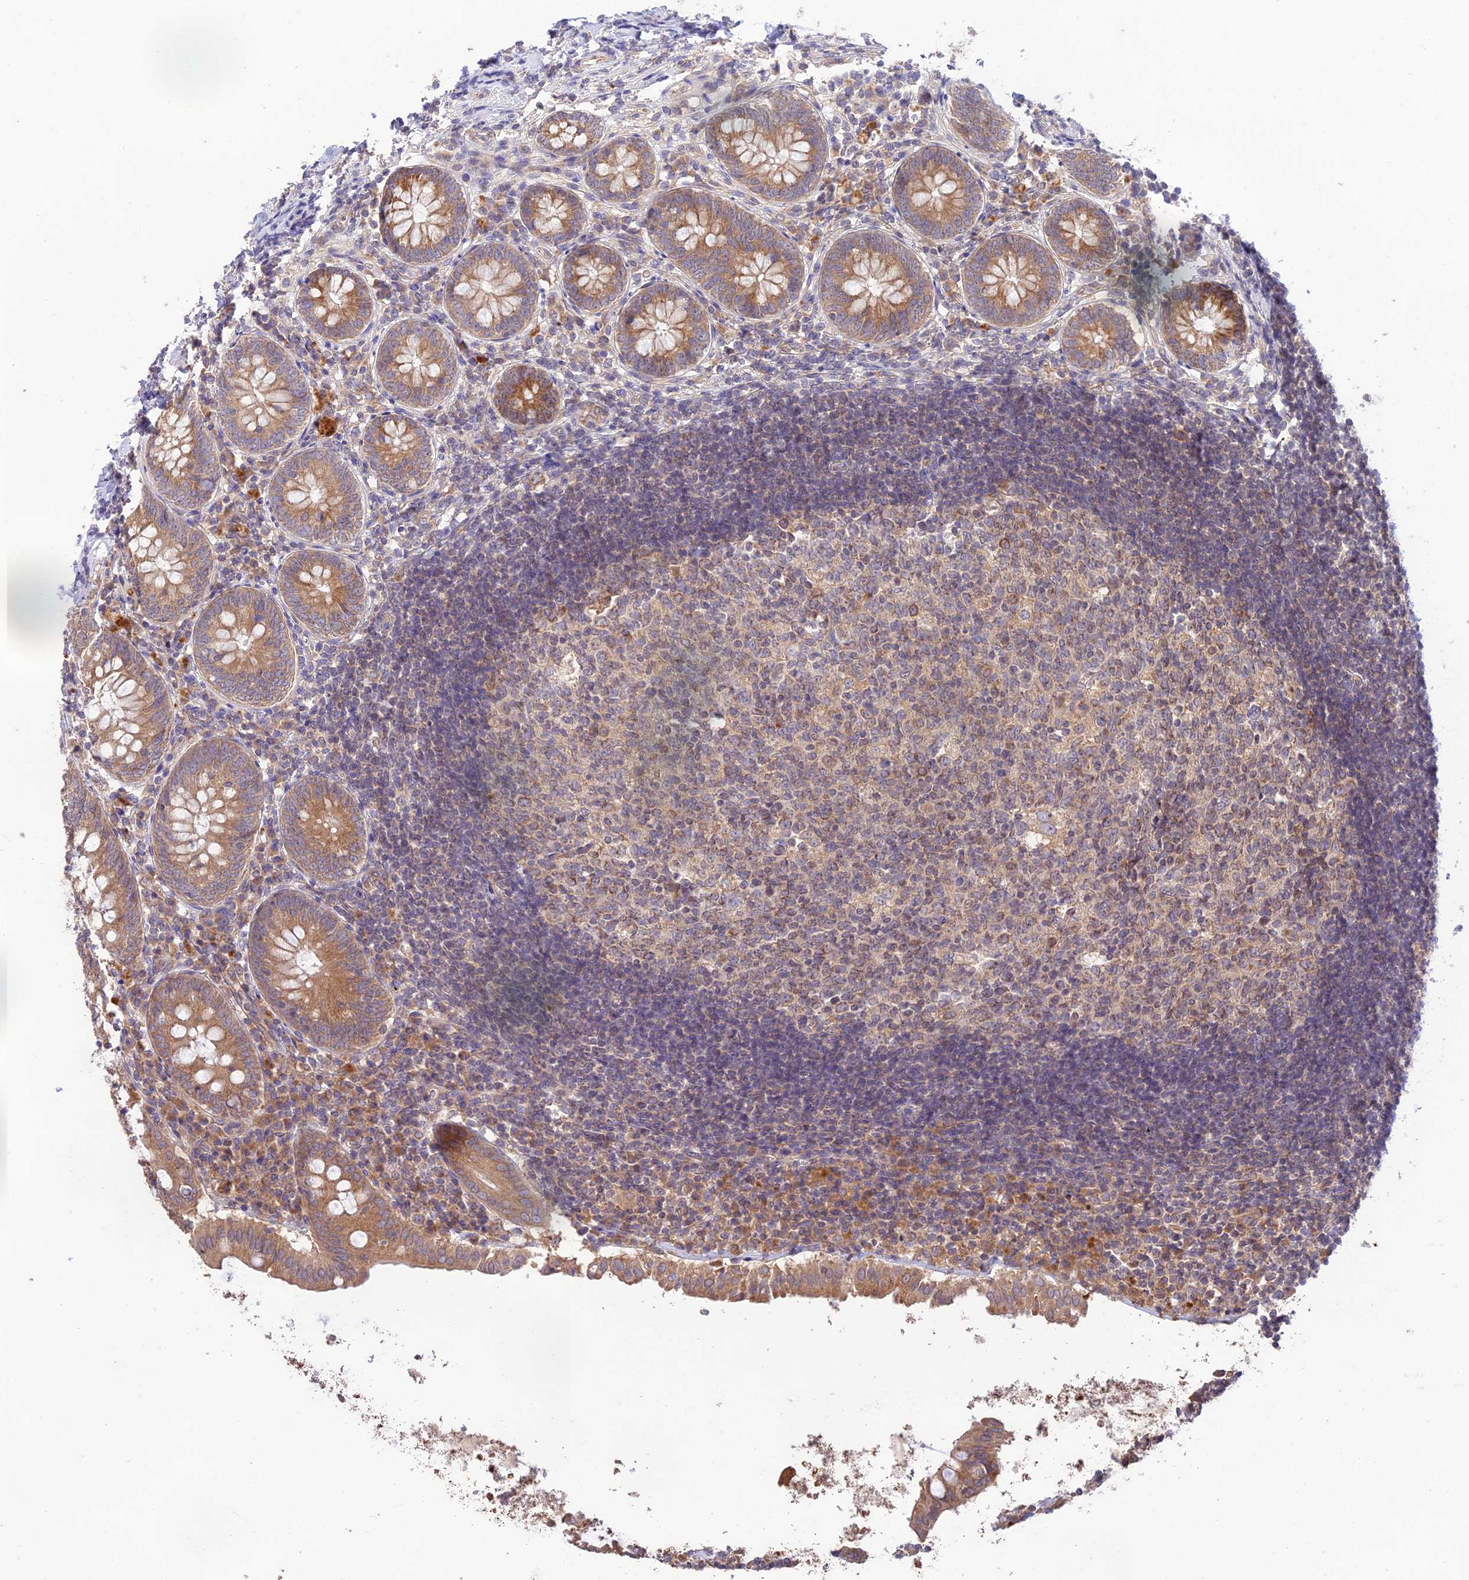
{"staining": {"intensity": "moderate", "quantity": ">75%", "location": "cytoplasmic/membranous"}, "tissue": "appendix", "cell_type": "Glandular cells", "image_type": "normal", "snomed": [{"axis": "morphology", "description": "Normal tissue, NOS"}, {"axis": "topography", "description": "Appendix"}], "caption": "Appendix was stained to show a protein in brown. There is medium levels of moderate cytoplasmic/membranous positivity in approximately >75% of glandular cells.", "gene": "TMEM259", "patient": {"sex": "female", "age": 54}}